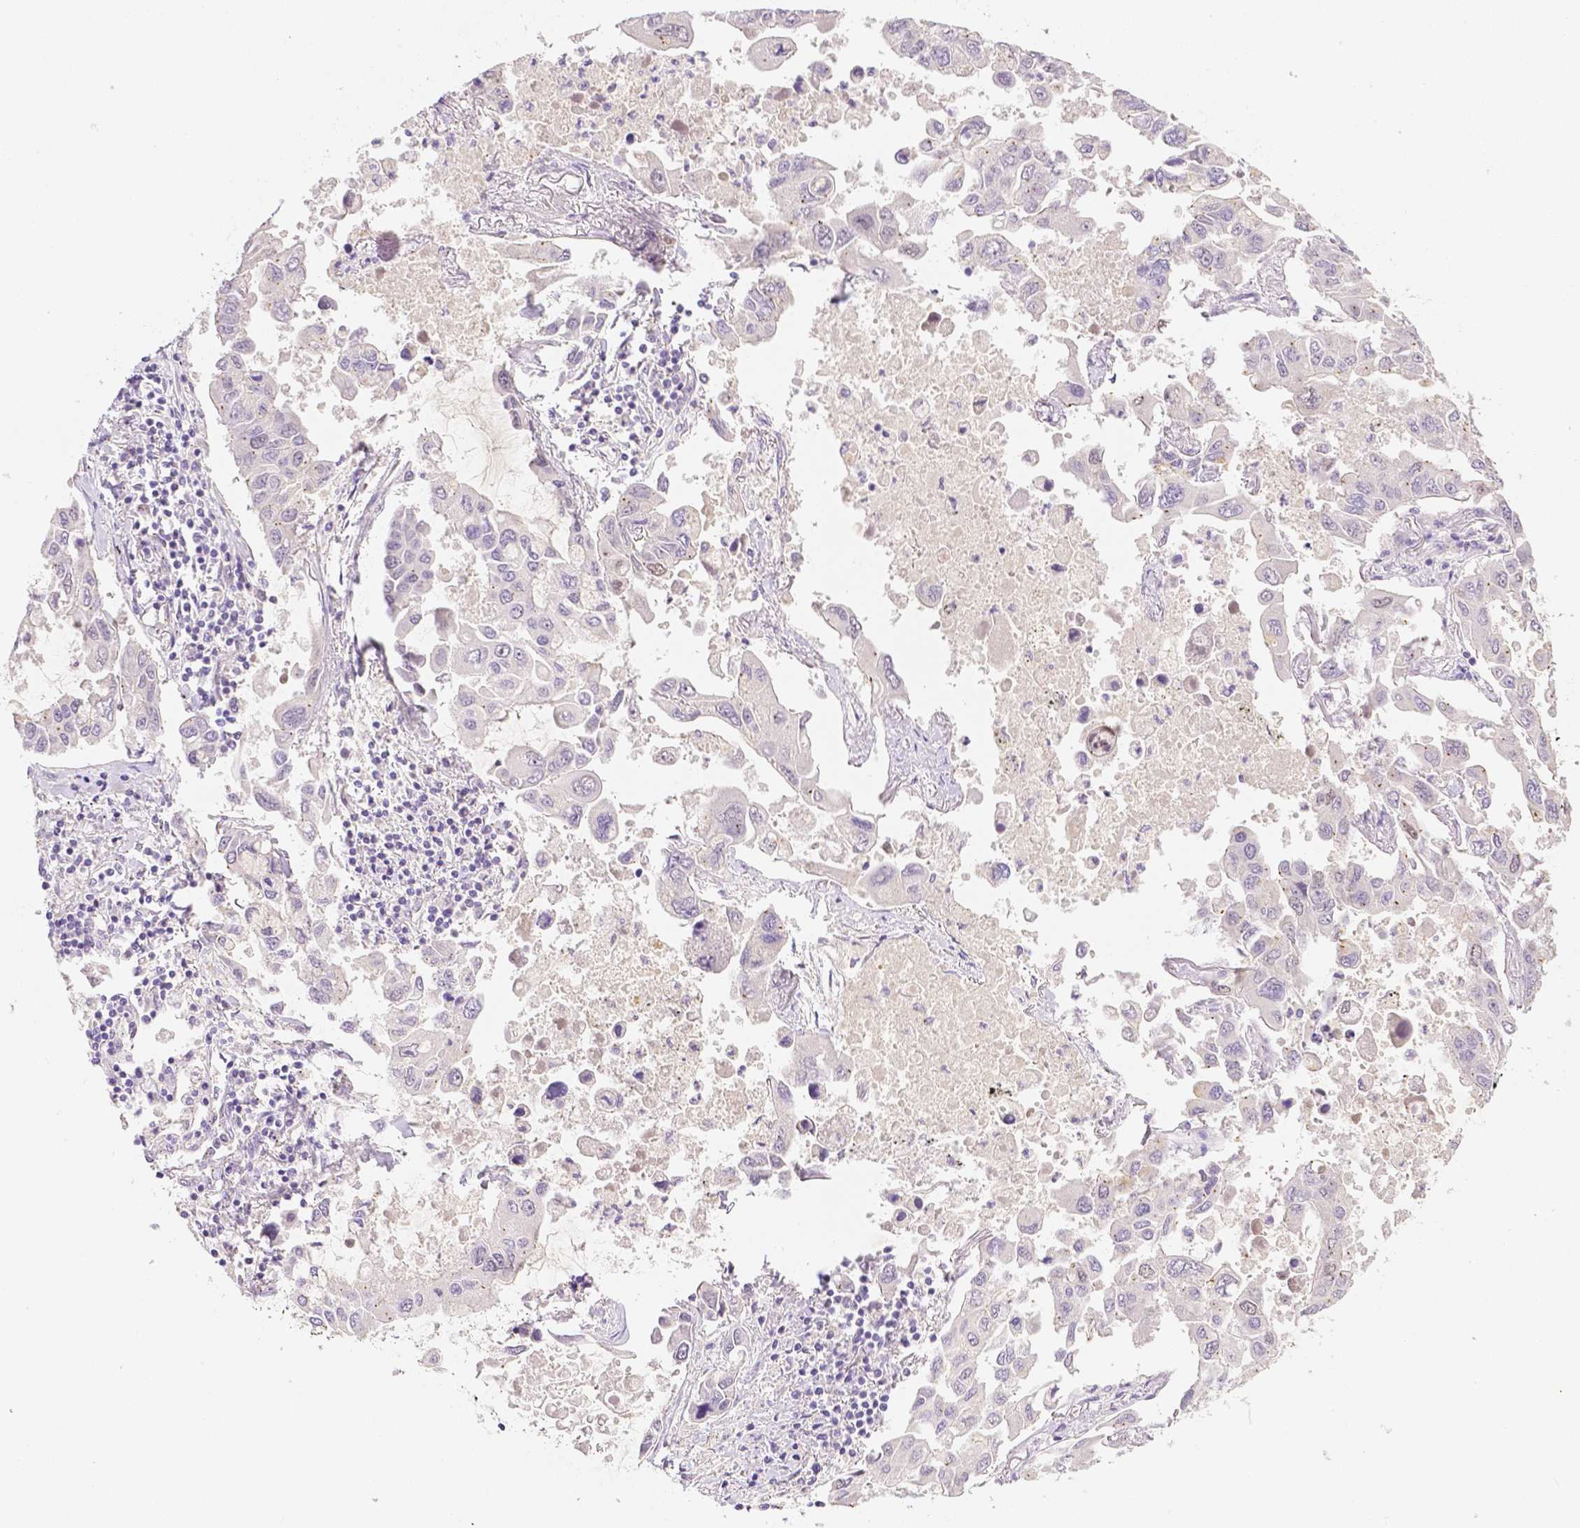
{"staining": {"intensity": "negative", "quantity": "none", "location": "none"}, "tissue": "lung cancer", "cell_type": "Tumor cells", "image_type": "cancer", "snomed": [{"axis": "morphology", "description": "Adenocarcinoma, NOS"}, {"axis": "topography", "description": "Lung"}], "caption": "Lung cancer (adenocarcinoma) stained for a protein using IHC demonstrates no expression tumor cells.", "gene": "C10orf67", "patient": {"sex": "male", "age": 64}}